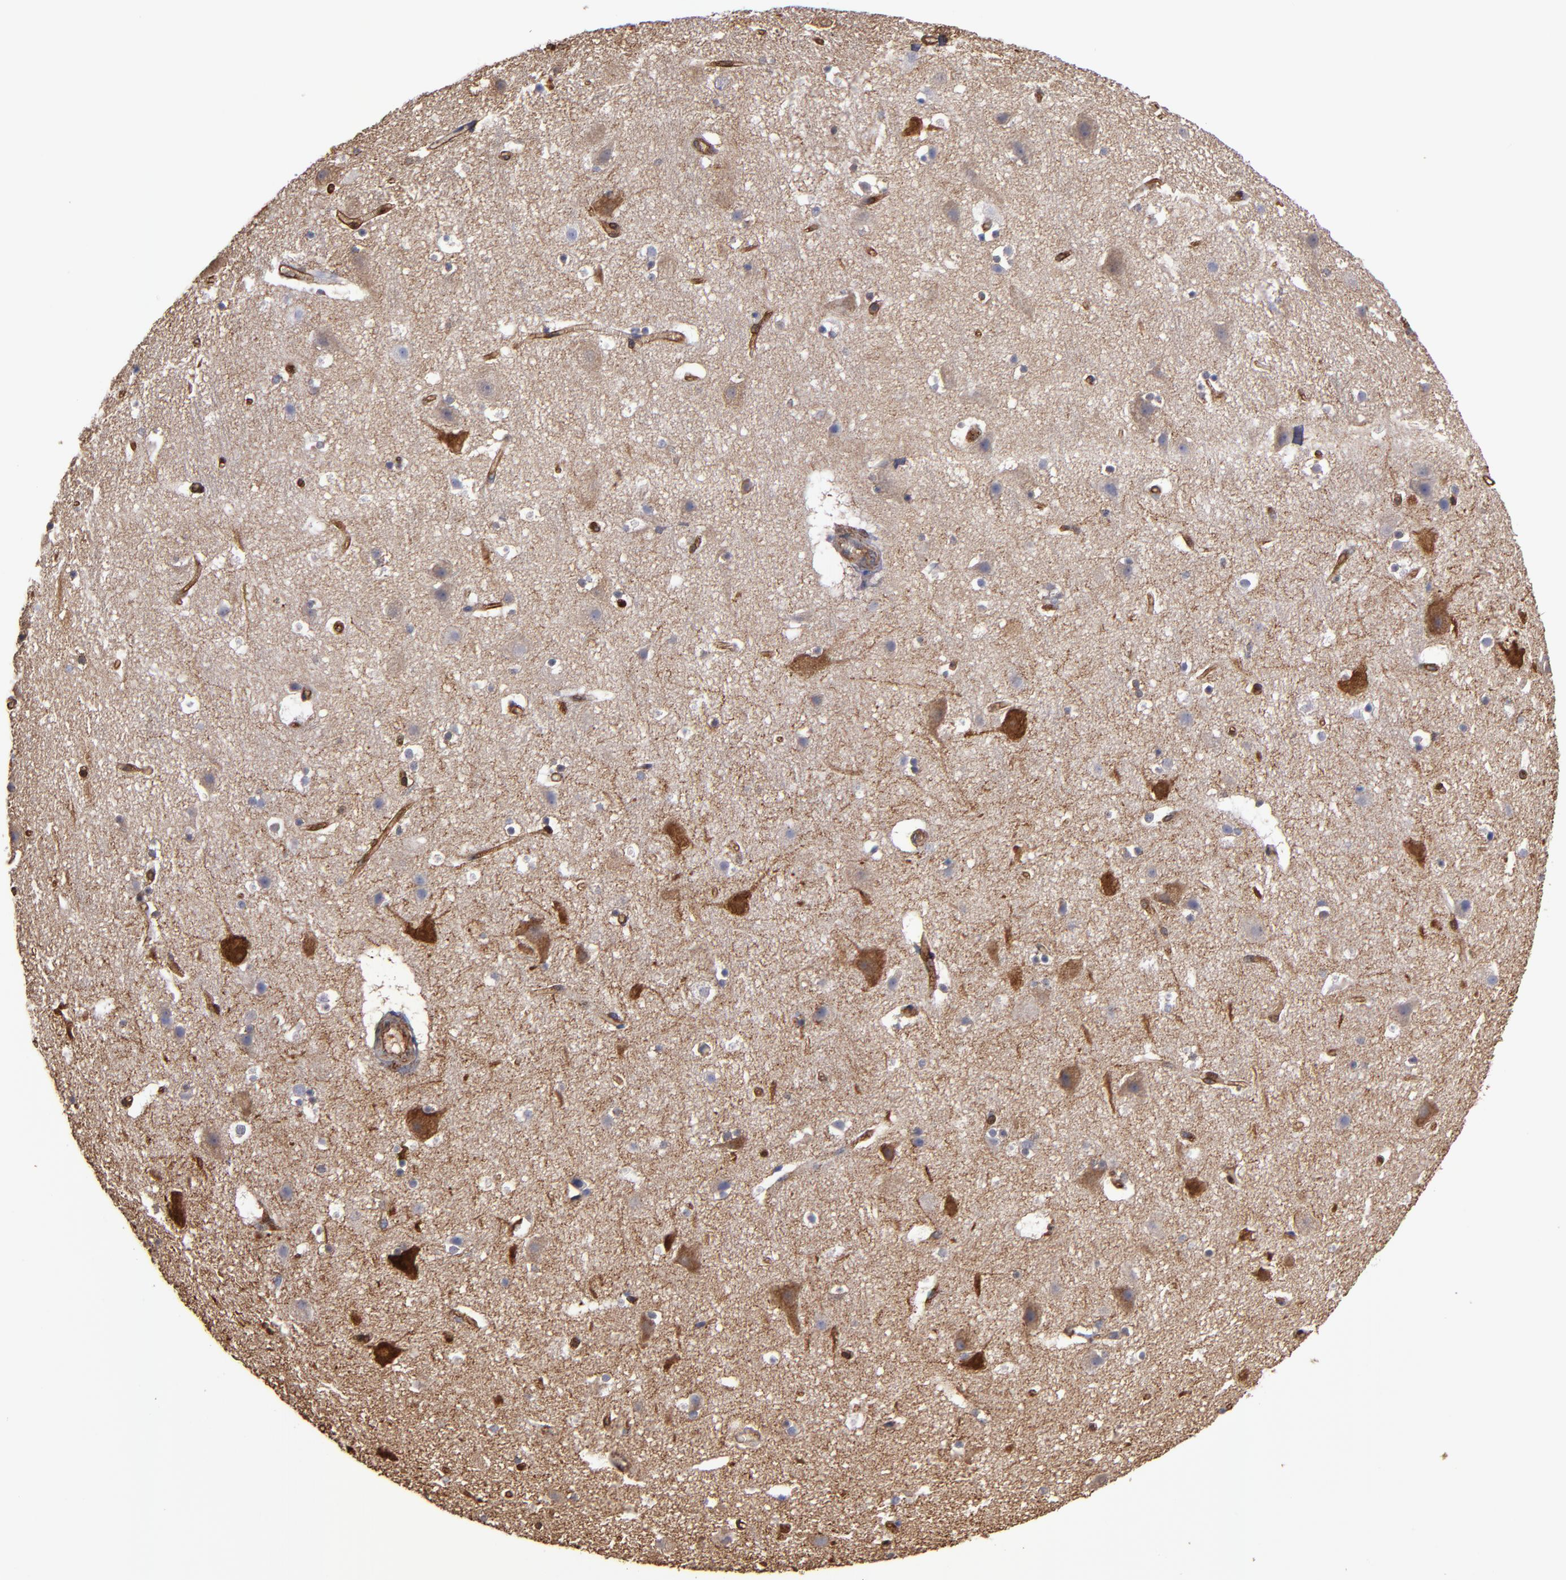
{"staining": {"intensity": "moderate", "quantity": ">75%", "location": "cytoplasmic/membranous"}, "tissue": "cerebral cortex", "cell_type": "Endothelial cells", "image_type": "normal", "snomed": [{"axis": "morphology", "description": "Normal tissue, NOS"}, {"axis": "topography", "description": "Cerebral cortex"}], "caption": "This is a histology image of IHC staining of normal cerebral cortex, which shows moderate staining in the cytoplasmic/membranous of endothelial cells.", "gene": "ACTN4", "patient": {"sex": "male", "age": 45}}